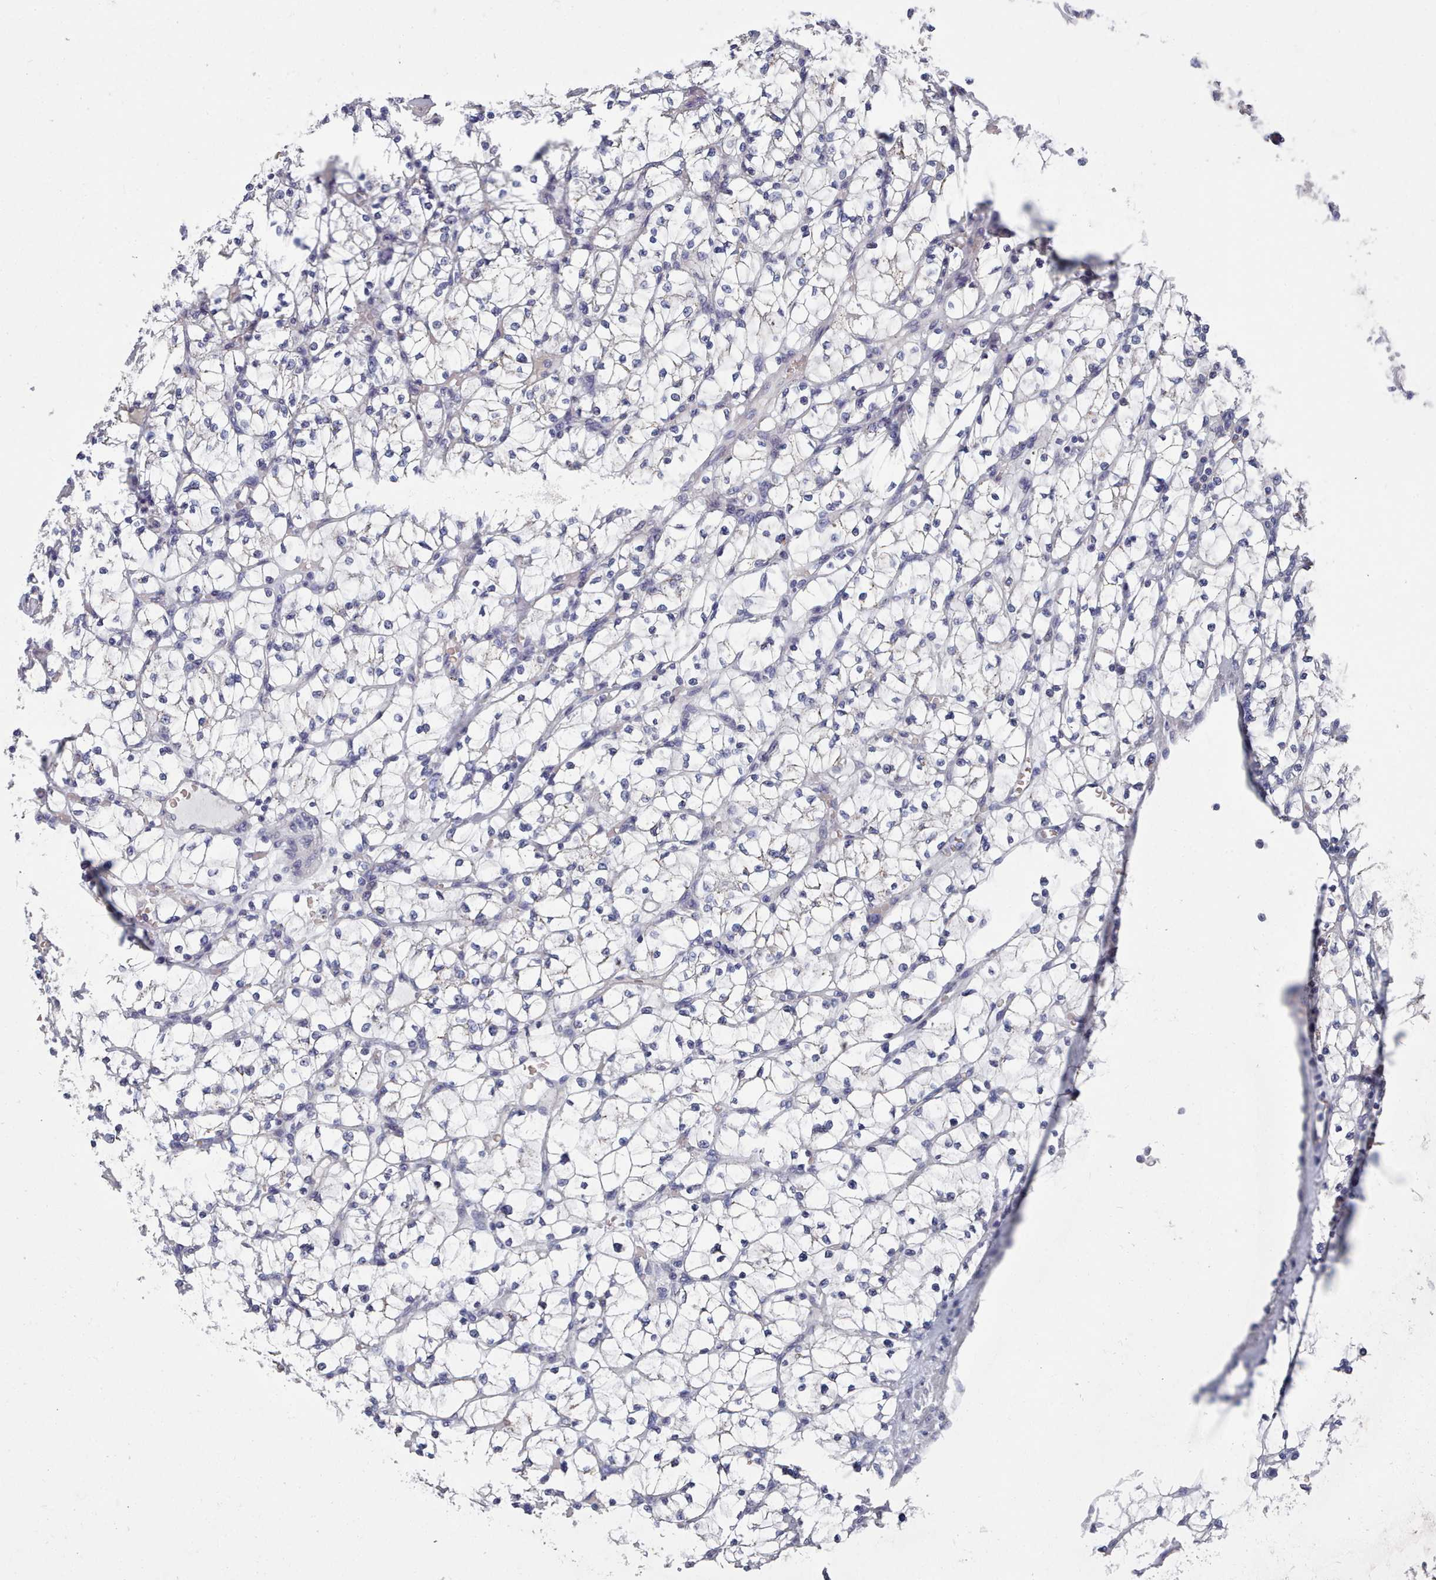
{"staining": {"intensity": "negative", "quantity": "none", "location": "none"}, "tissue": "renal cancer", "cell_type": "Tumor cells", "image_type": "cancer", "snomed": [{"axis": "morphology", "description": "Adenocarcinoma, NOS"}, {"axis": "topography", "description": "Kidney"}], "caption": "Adenocarcinoma (renal) was stained to show a protein in brown. There is no significant positivity in tumor cells.", "gene": "ACAD11", "patient": {"sex": "female", "age": 64}}